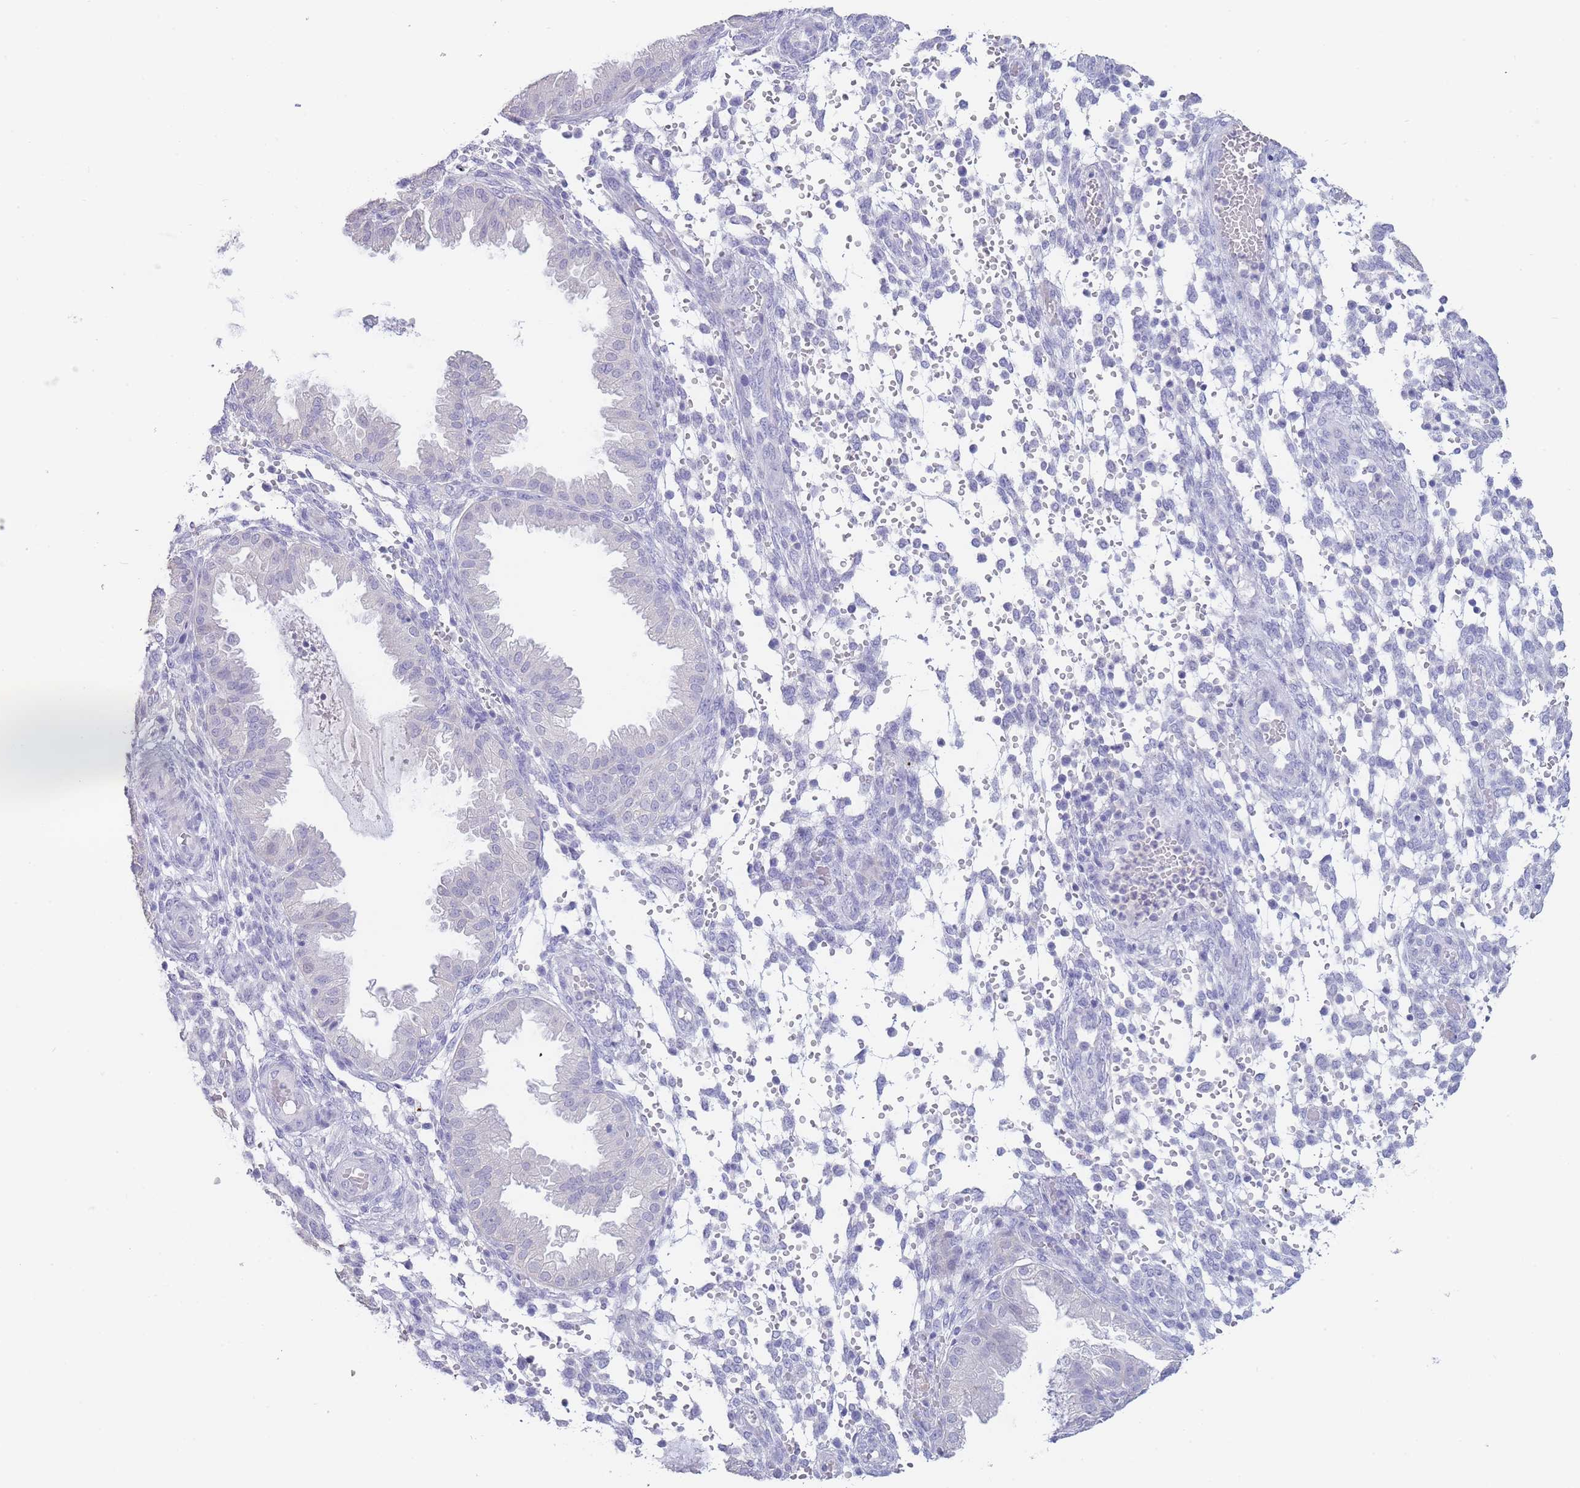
{"staining": {"intensity": "negative", "quantity": "none", "location": "none"}, "tissue": "endometrium", "cell_type": "Cells in endometrial stroma", "image_type": "normal", "snomed": [{"axis": "morphology", "description": "Normal tissue, NOS"}, {"axis": "topography", "description": "Endometrium"}], "caption": "Endometrium was stained to show a protein in brown. There is no significant expression in cells in endometrial stroma. (Brightfield microscopy of DAB immunohistochemistry (IHC) at high magnification).", "gene": "CD37", "patient": {"sex": "female", "age": 33}}